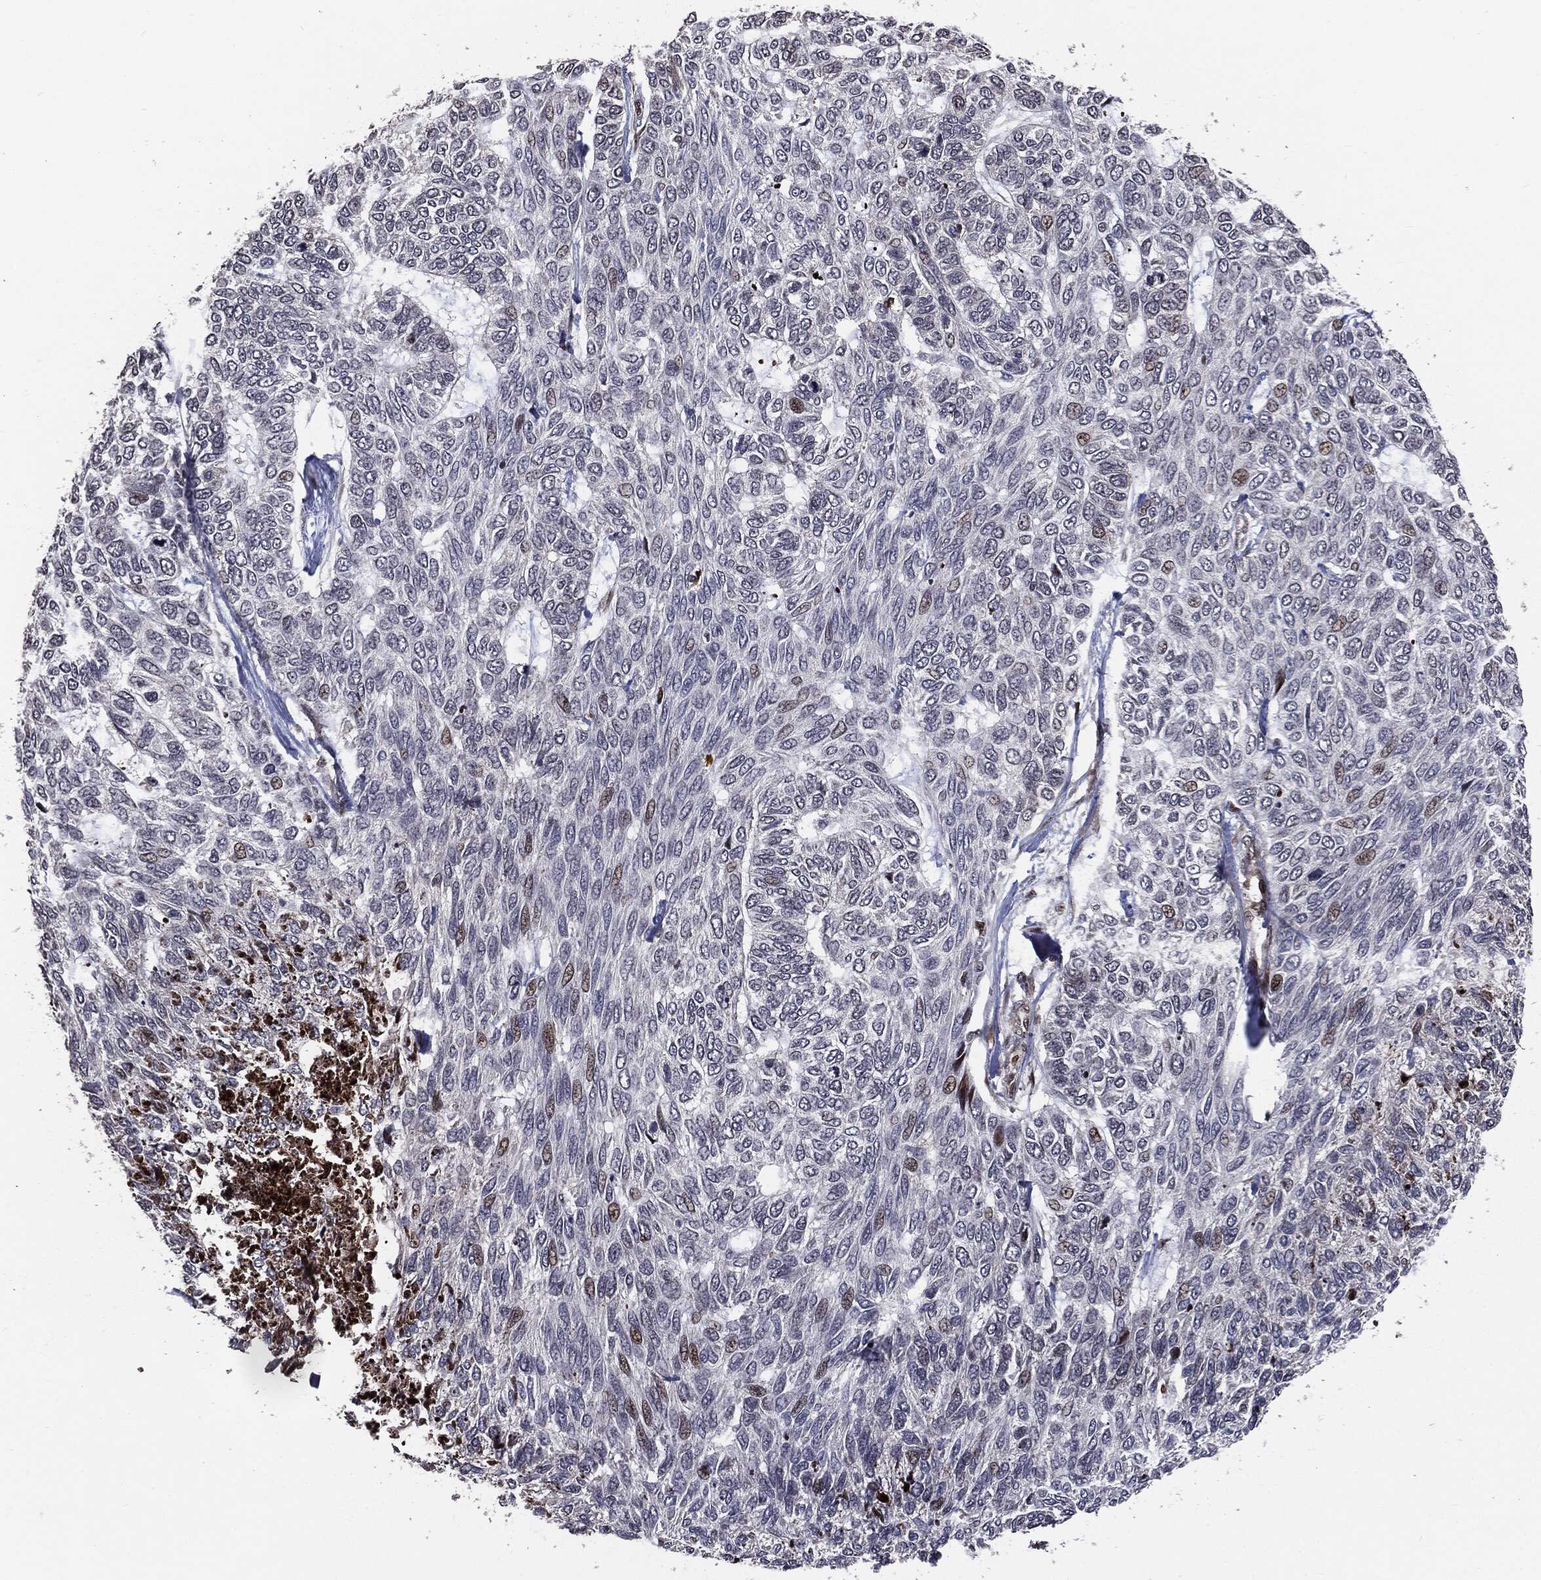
{"staining": {"intensity": "moderate", "quantity": "<25%", "location": "nuclear"}, "tissue": "skin cancer", "cell_type": "Tumor cells", "image_type": "cancer", "snomed": [{"axis": "morphology", "description": "Basal cell carcinoma"}, {"axis": "topography", "description": "Skin"}], "caption": "Protein expression by immunohistochemistry demonstrates moderate nuclear staining in approximately <25% of tumor cells in skin cancer (basal cell carcinoma). The protein is stained brown, and the nuclei are stained in blue (DAB IHC with brightfield microscopy, high magnification).", "gene": "SMAD4", "patient": {"sex": "female", "age": 65}}